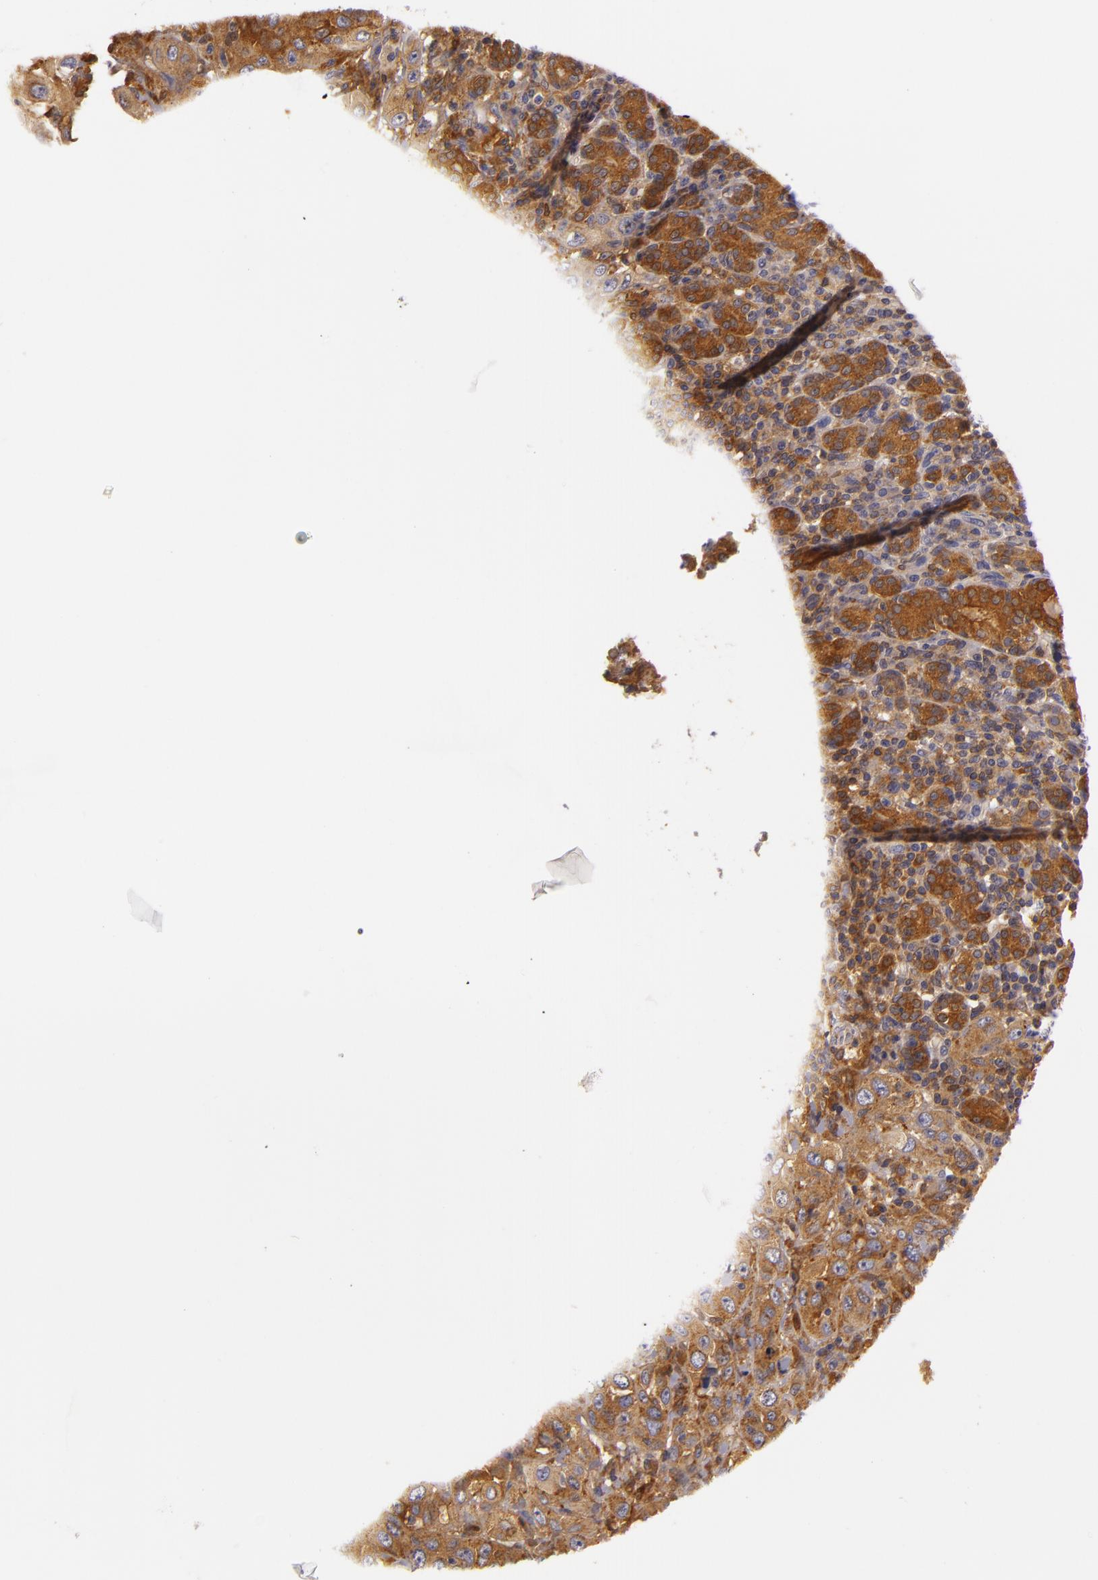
{"staining": {"intensity": "strong", "quantity": ">75%", "location": "cytoplasmic/membranous"}, "tissue": "skin cancer", "cell_type": "Tumor cells", "image_type": "cancer", "snomed": [{"axis": "morphology", "description": "Squamous cell carcinoma, NOS"}, {"axis": "topography", "description": "Skin"}], "caption": "This photomicrograph displays skin cancer stained with immunohistochemistry (IHC) to label a protein in brown. The cytoplasmic/membranous of tumor cells show strong positivity for the protein. Nuclei are counter-stained blue.", "gene": "TOM1", "patient": {"sex": "male", "age": 84}}